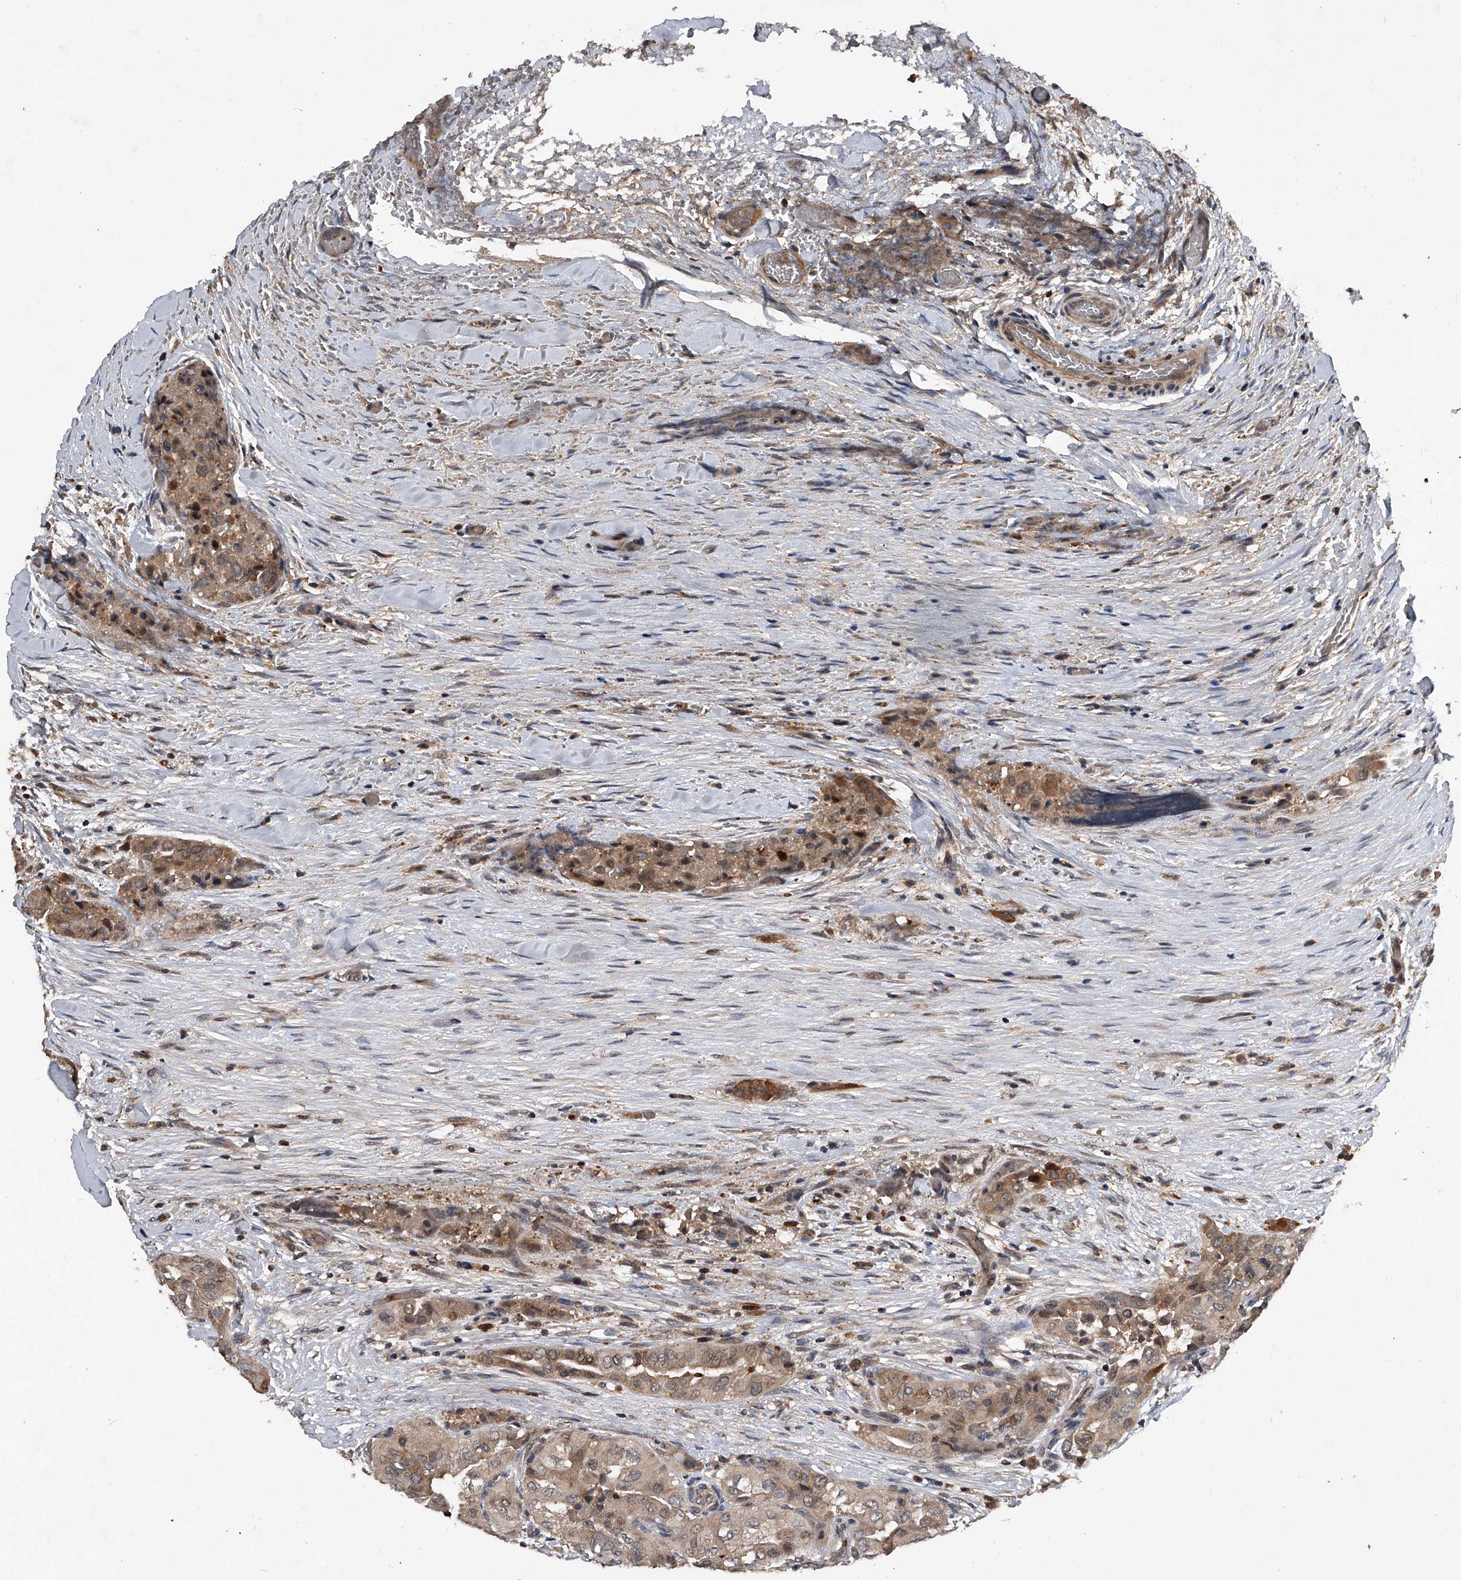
{"staining": {"intensity": "weak", "quantity": ">75%", "location": "cytoplasmic/membranous"}, "tissue": "thyroid cancer", "cell_type": "Tumor cells", "image_type": "cancer", "snomed": [{"axis": "morphology", "description": "Papillary adenocarcinoma, NOS"}, {"axis": "topography", "description": "Thyroid gland"}], "caption": "Thyroid cancer tissue shows weak cytoplasmic/membranous expression in approximately >75% of tumor cells, visualized by immunohistochemistry.", "gene": "ZNF30", "patient": {"sex": "female", "age": 59}}